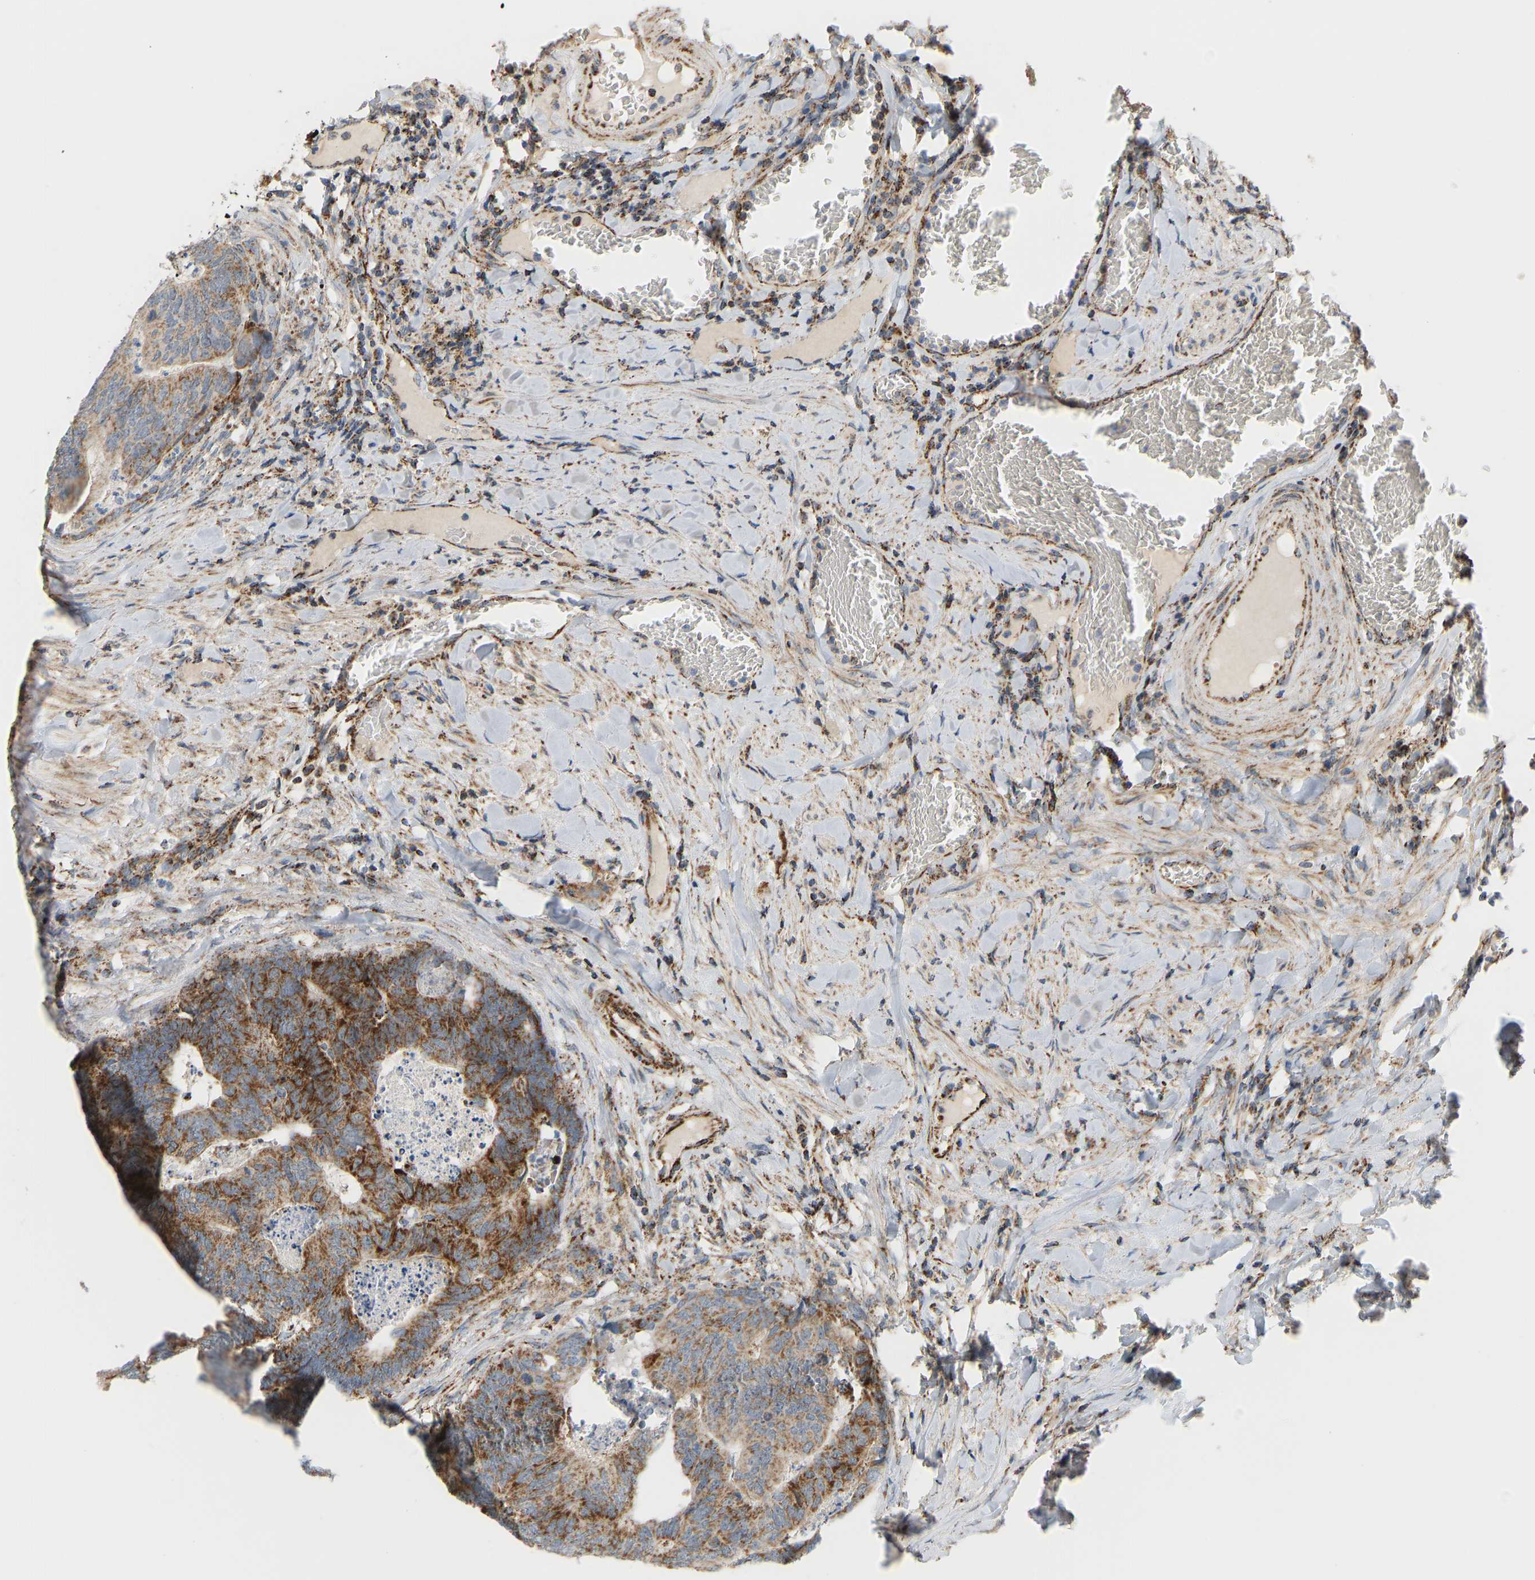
{"staining": {"intensity": "moderate", "quantity": ">75%", "location": "cytoplasmic/membranous"}, "tissue": "colorectal cancer", "cell_type": "Tumor cells", "image_type": "cancer", "snomed": [{"axis": "morphology", "description": "Adenocarcinoma, NOS"}, {"axis": "topography", "description": "Colon"}], "caption": "DAB (3,3'-diaminobenzidine) immunohistochemical staining of human colorectal cancer (adenocarcinoma) shows moderate cytoplasmic/membranous protein expression in about >75% of tumor cells.", "gene": "GPSM2", "patient": {"sex": "female", "age": 67}}